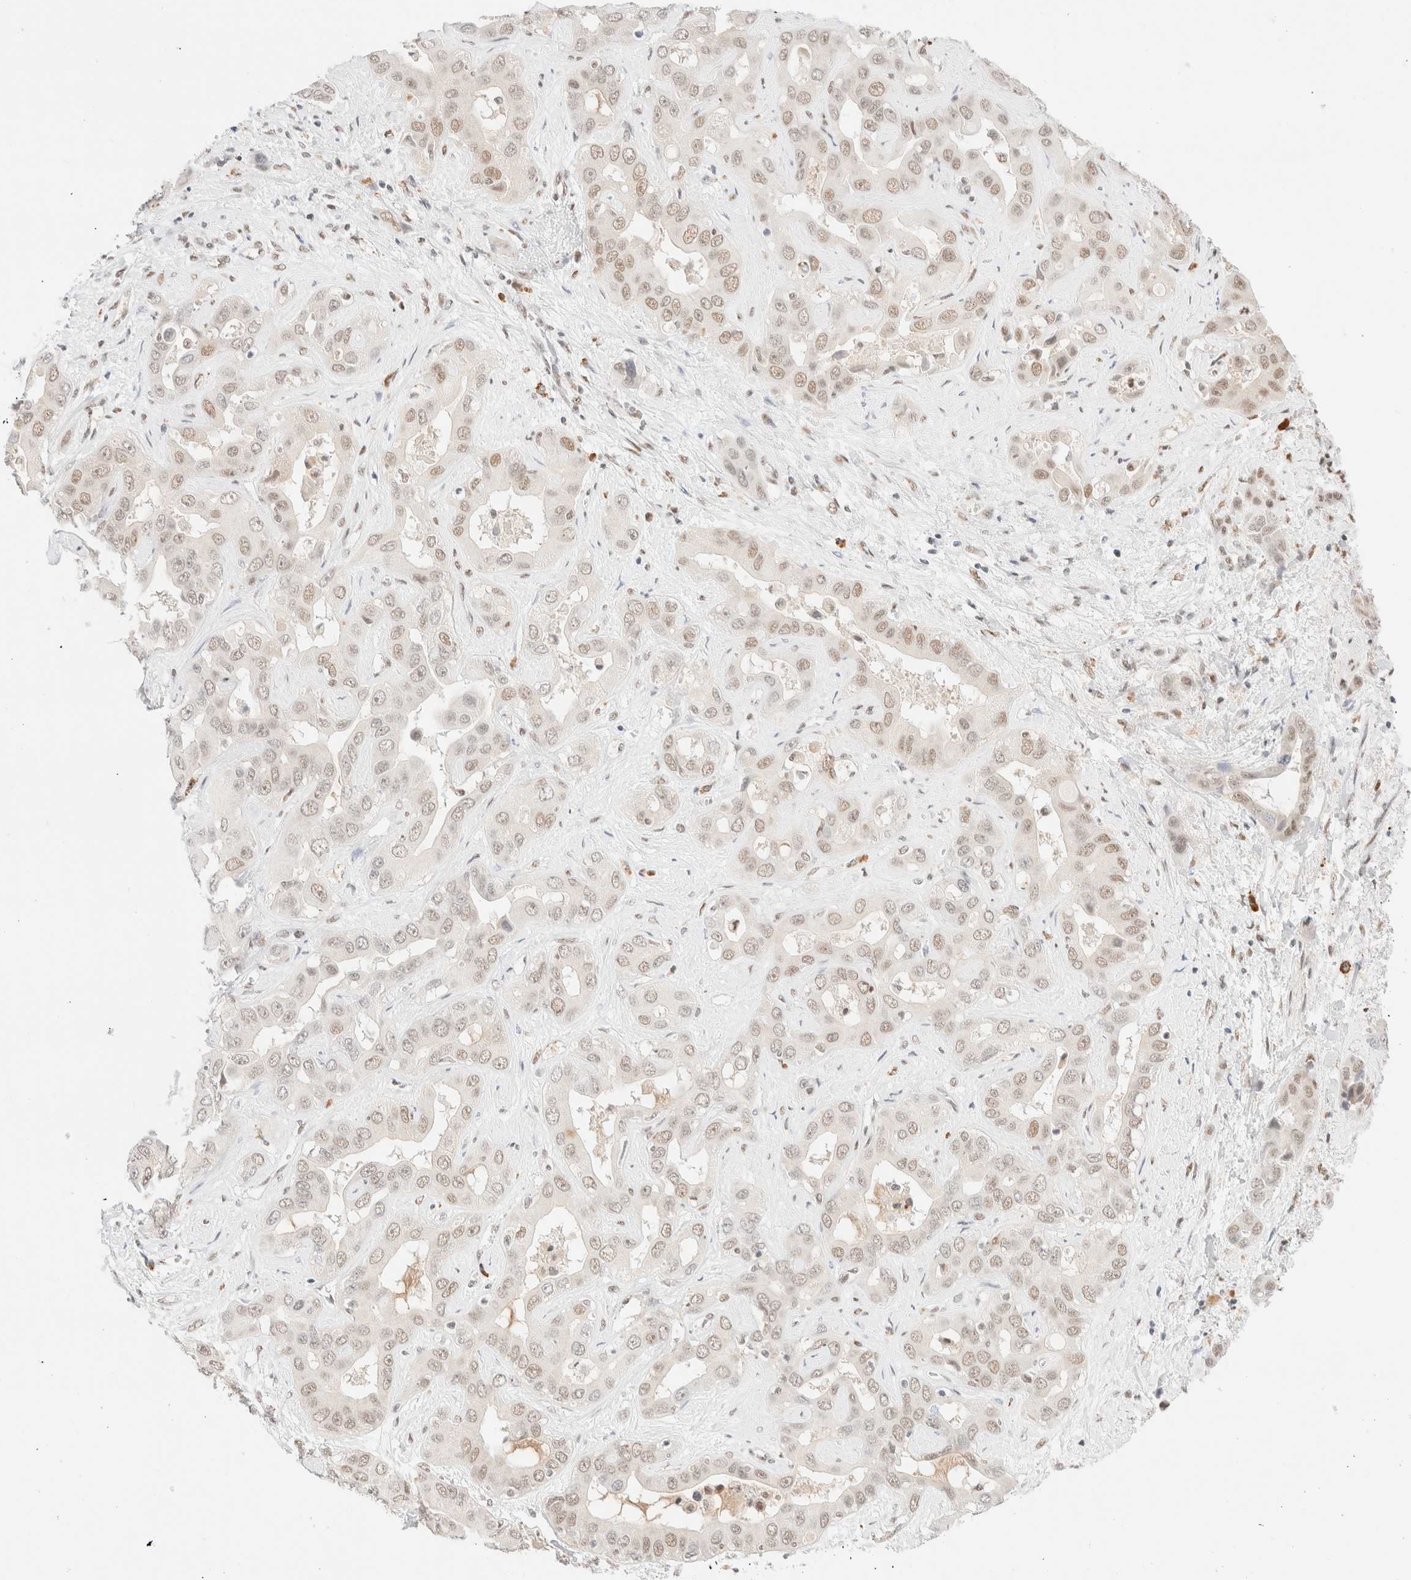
{"staining": {"intensity": "weak", "quantity": ">75%", "location": "nuclear"}, "tissue": "liver cancer", "cell_type": "Tumor cells", "image_type": "cancer", "snomed": [{"axis": "morphology", "description": "Cholangiocarcinoma"}, {"axis": "topography", "description": "Liver"}], "caption": "Human cholangiocarcinoma (liver) stained with a brown dye shows weak nuclear positive positivity in approximately >75% of tumor cells.", "gene": "CIC", "patient": {"sex": "female", "age": 52}}